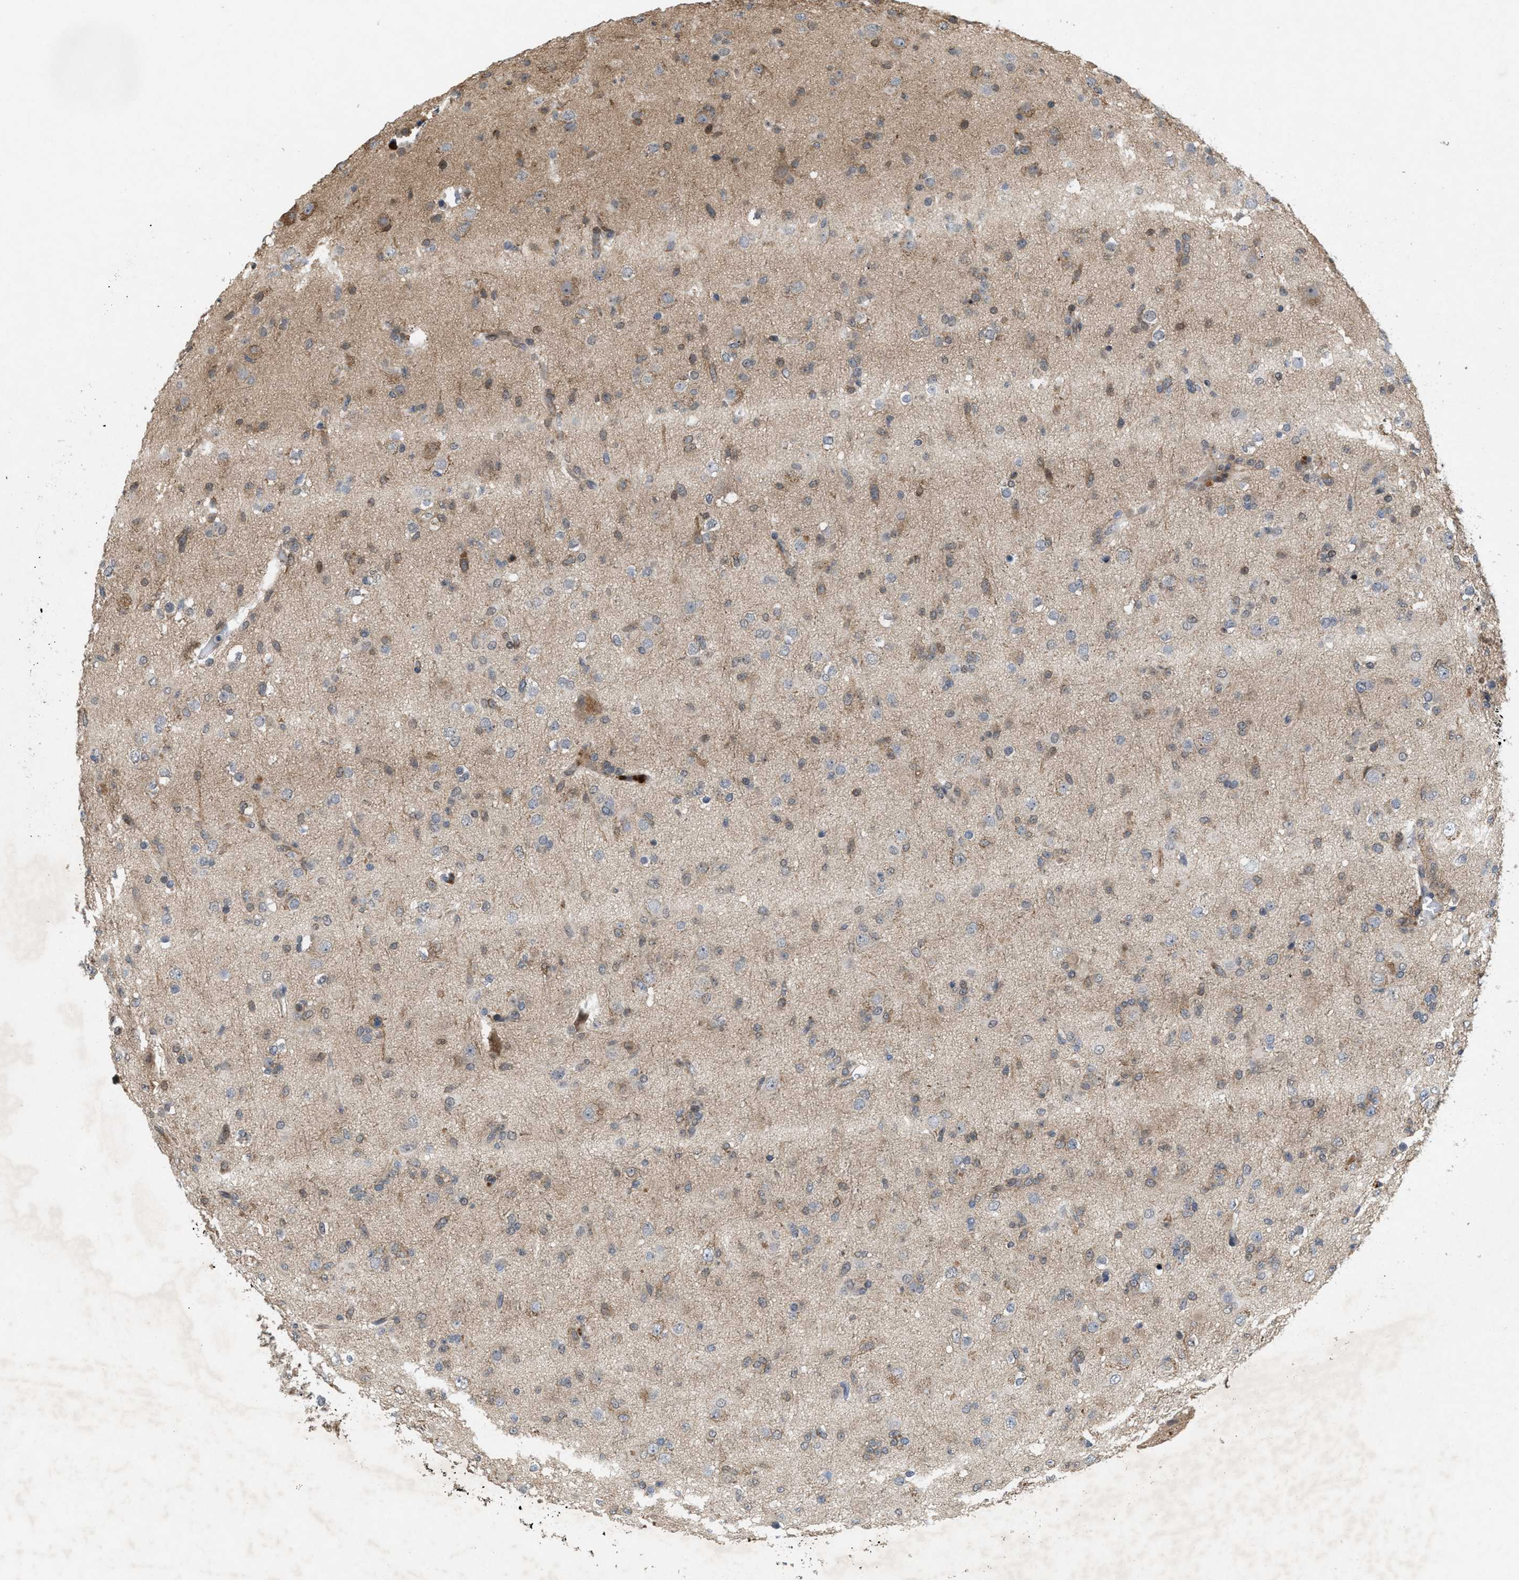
{"staining": {"intensity": "weak", "quantity": "<25%", "location": "cytoplasmic/membranous"}, "tissue": "glioma", "cell_type": "Tumor cells", "image_type": "cancer", "snomed": [{"axis": "morphology", "description": "Glioma, malignant, Low grade"}, {"axis": "topography", "description": "Brain"}], "caption": "The micrograph displays no staining of tumor cells in malignant glioma (low-grade).", "gene": "MFSD6", "patient": {"sex": "male", "age": 65}}